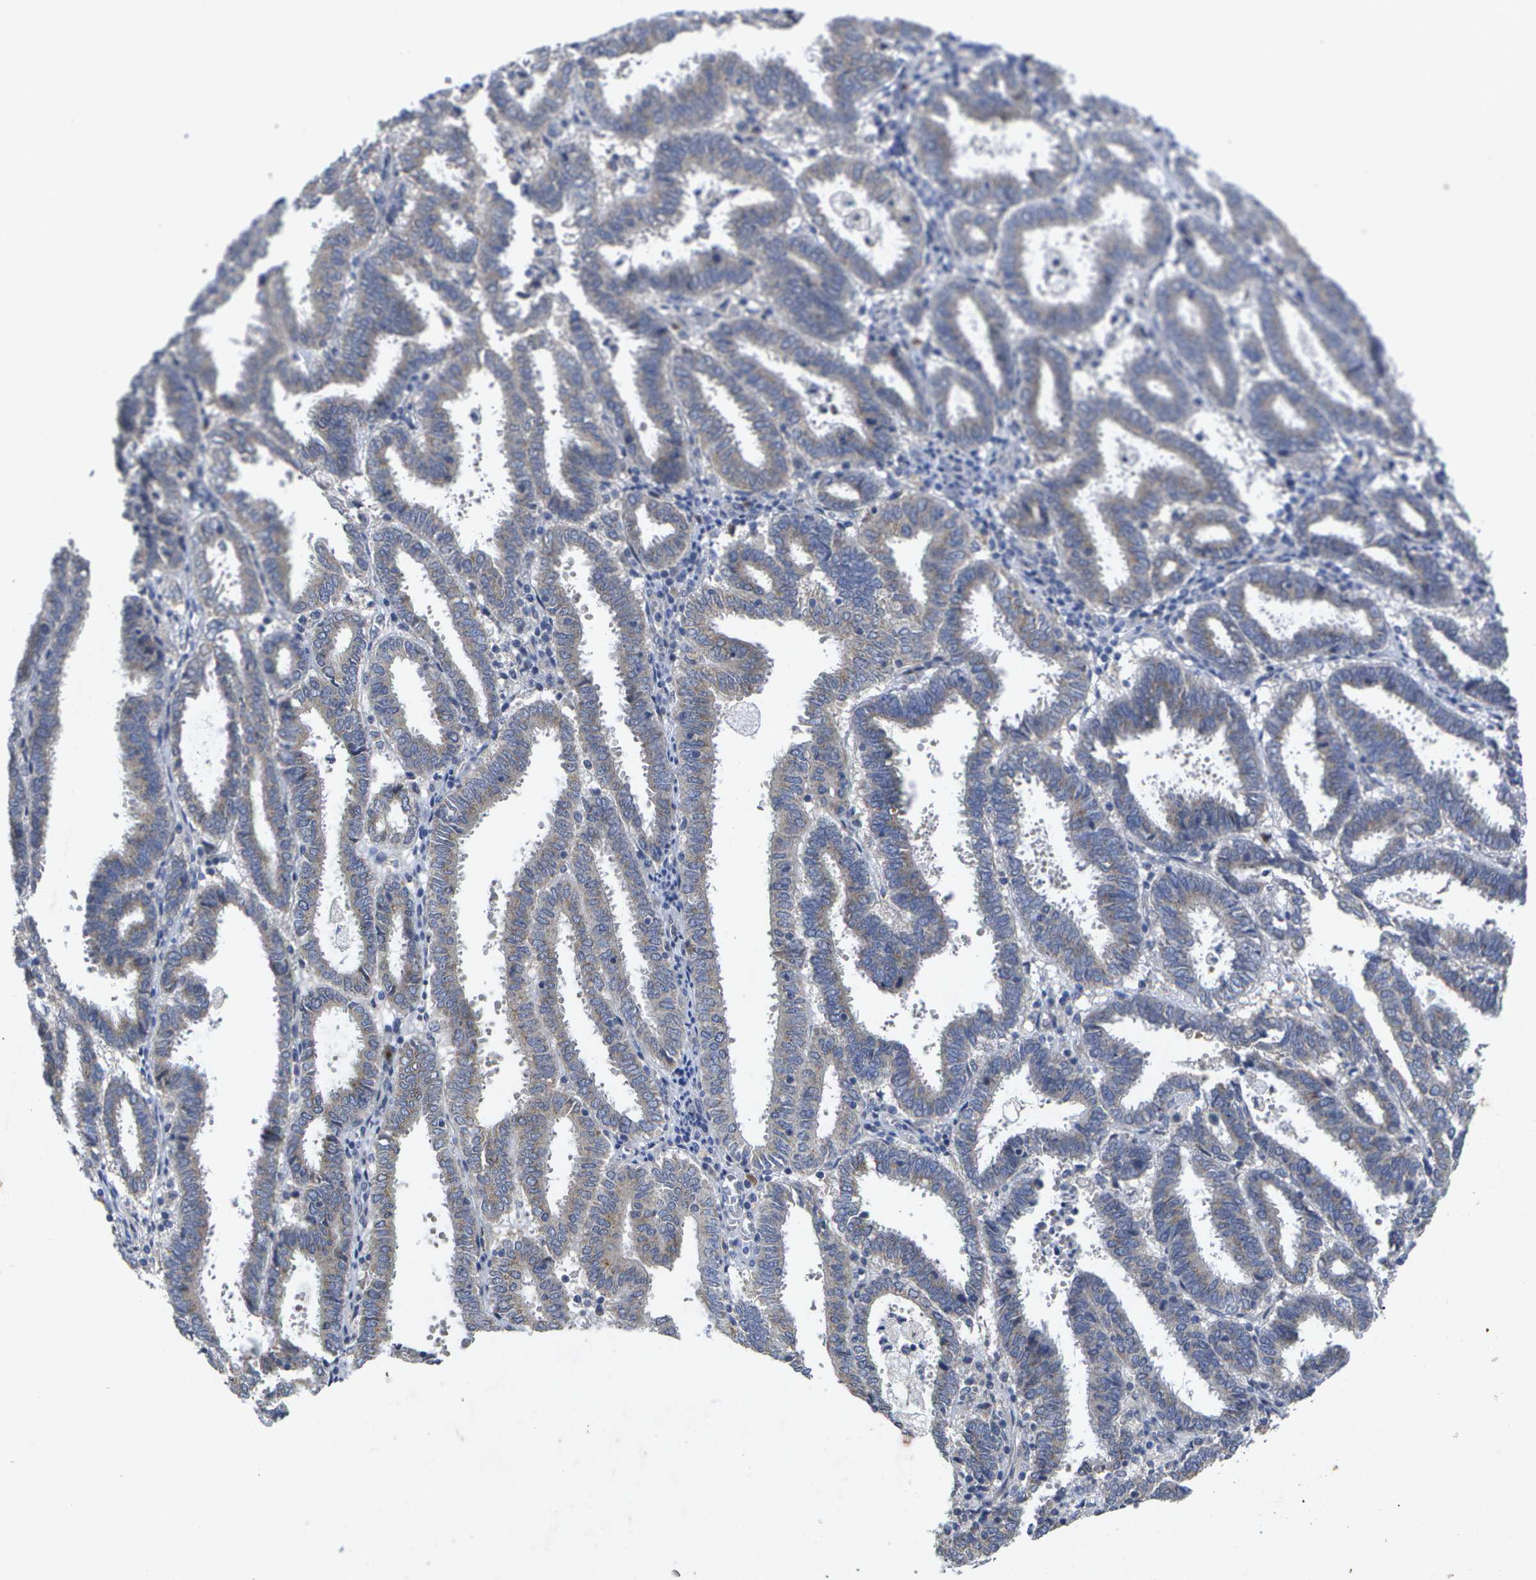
{"staining": {"intensity": "negative", "quantity": "none", "location": "none"}, "tissue": "endometrial cancer", "cell_type": "Tumor cells", "image_type": "cancer", "snomed": [{"axis": "morphology", "description": "Adenocarcinoma, NOS"}, {"axis": "topography", "description": "Uterus"}], "caption": "DAB (3,3'-diaminobenzidine) immunohistochemical staining of endometrial cancer demonstrates no significant expression in tumor cells.", "gene": "KDELR1", "patient": {"sex": "female", "age": 83}}